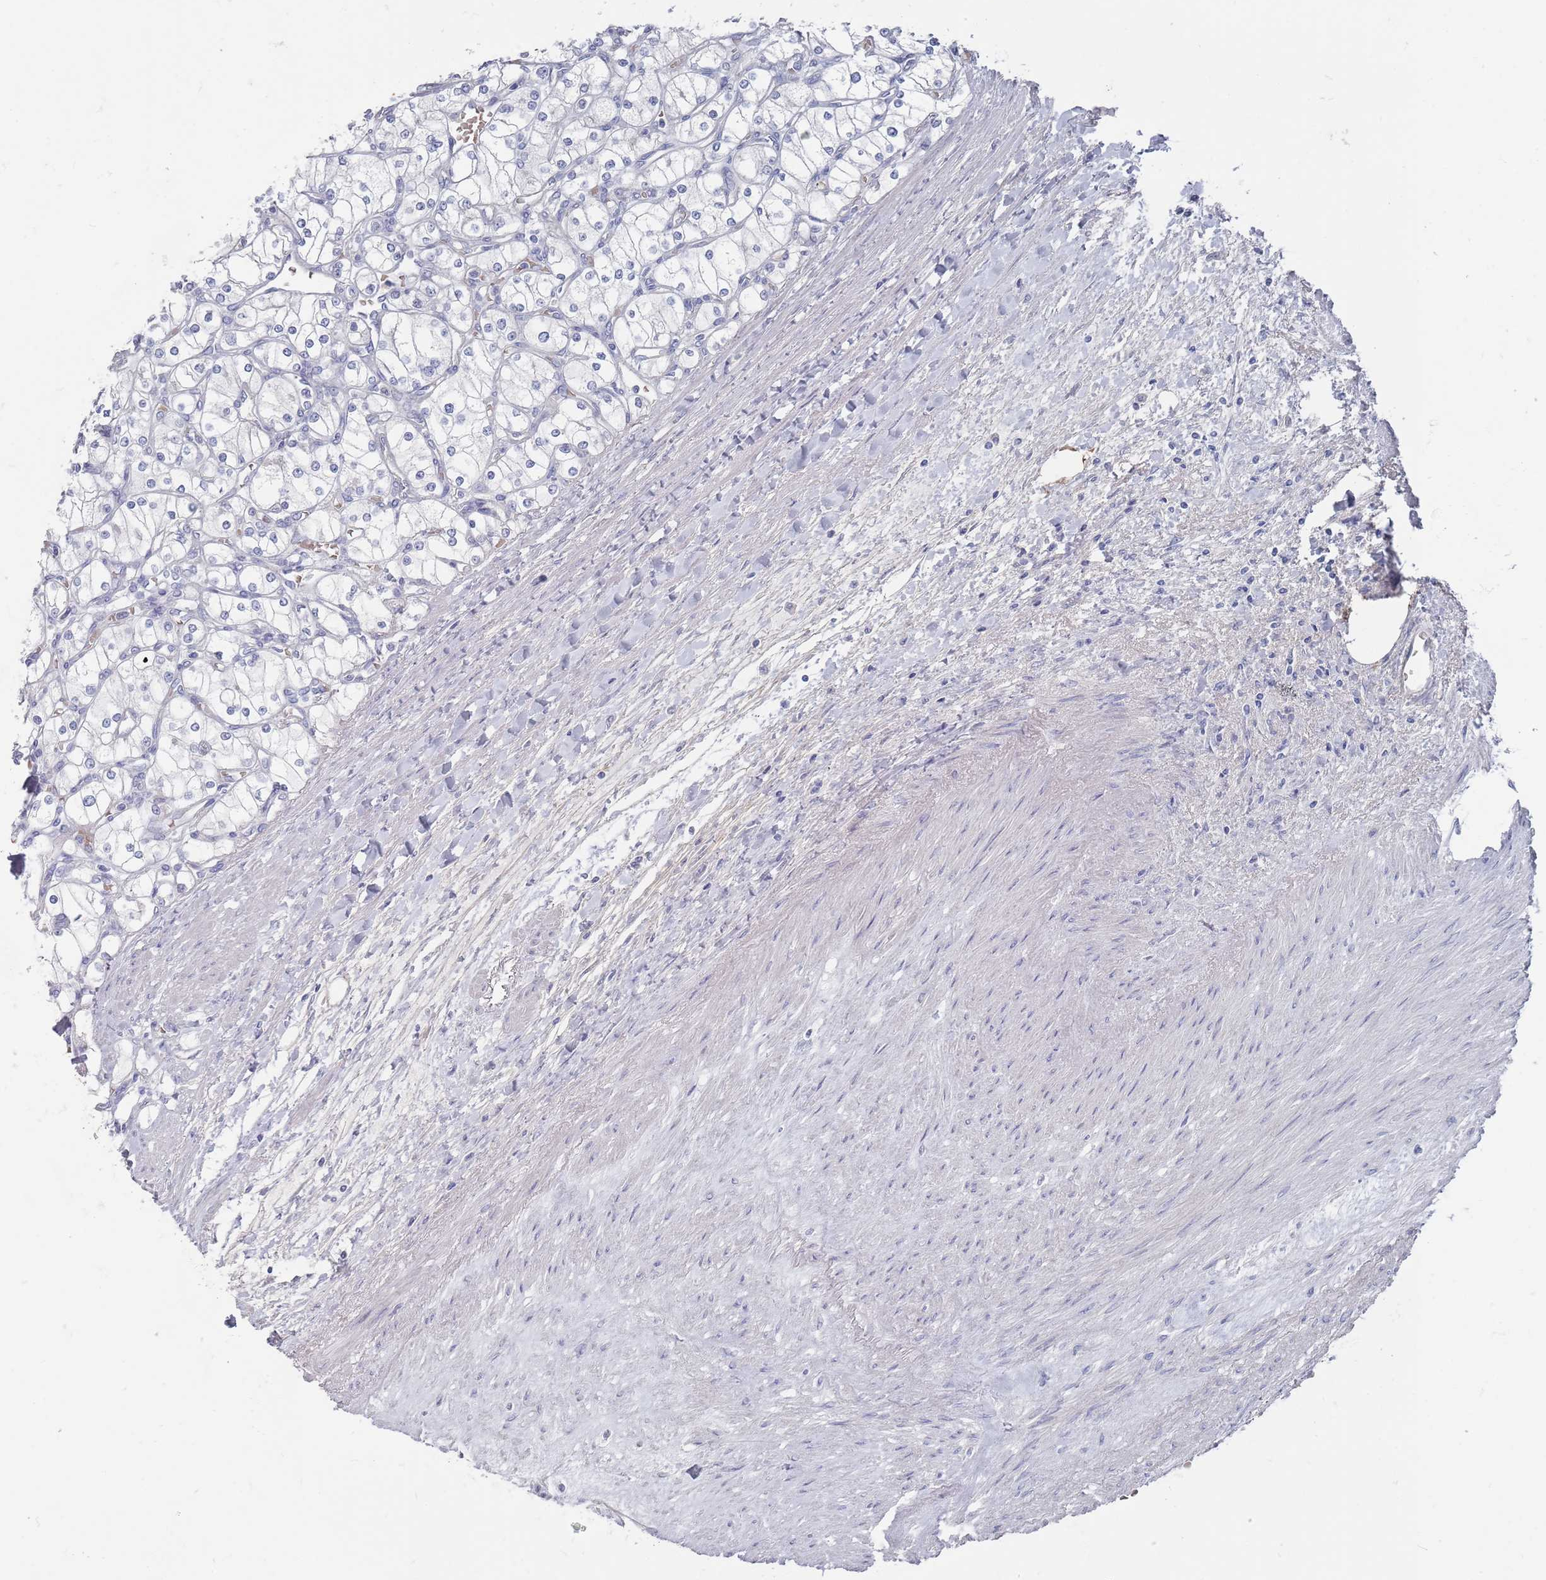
{"staining": {"intensity": "negative", "quantity": "none", "location": "none"}, "tissue": "renal cancer", "cell_type": "Tumor cells", "image_type": "cancer", "snomed": [{"axis": "morphology", "description": "Adenocarcinoma, NOS"}, {"axis": "topography", "description": "Kidney"}], "caption": "This micrograph is of renal cancer stained with IHC to label a protein in brown with the nuclei are counter-stained blue. There is no staining in tumor cells. (Stains: DAB immunohistochemistry with hematoxylin counter stain, Microscopy: brightfield microscopy at high magnification).", "gene": "TMCO3", "patient": {"sex": "male", "age": 80}}